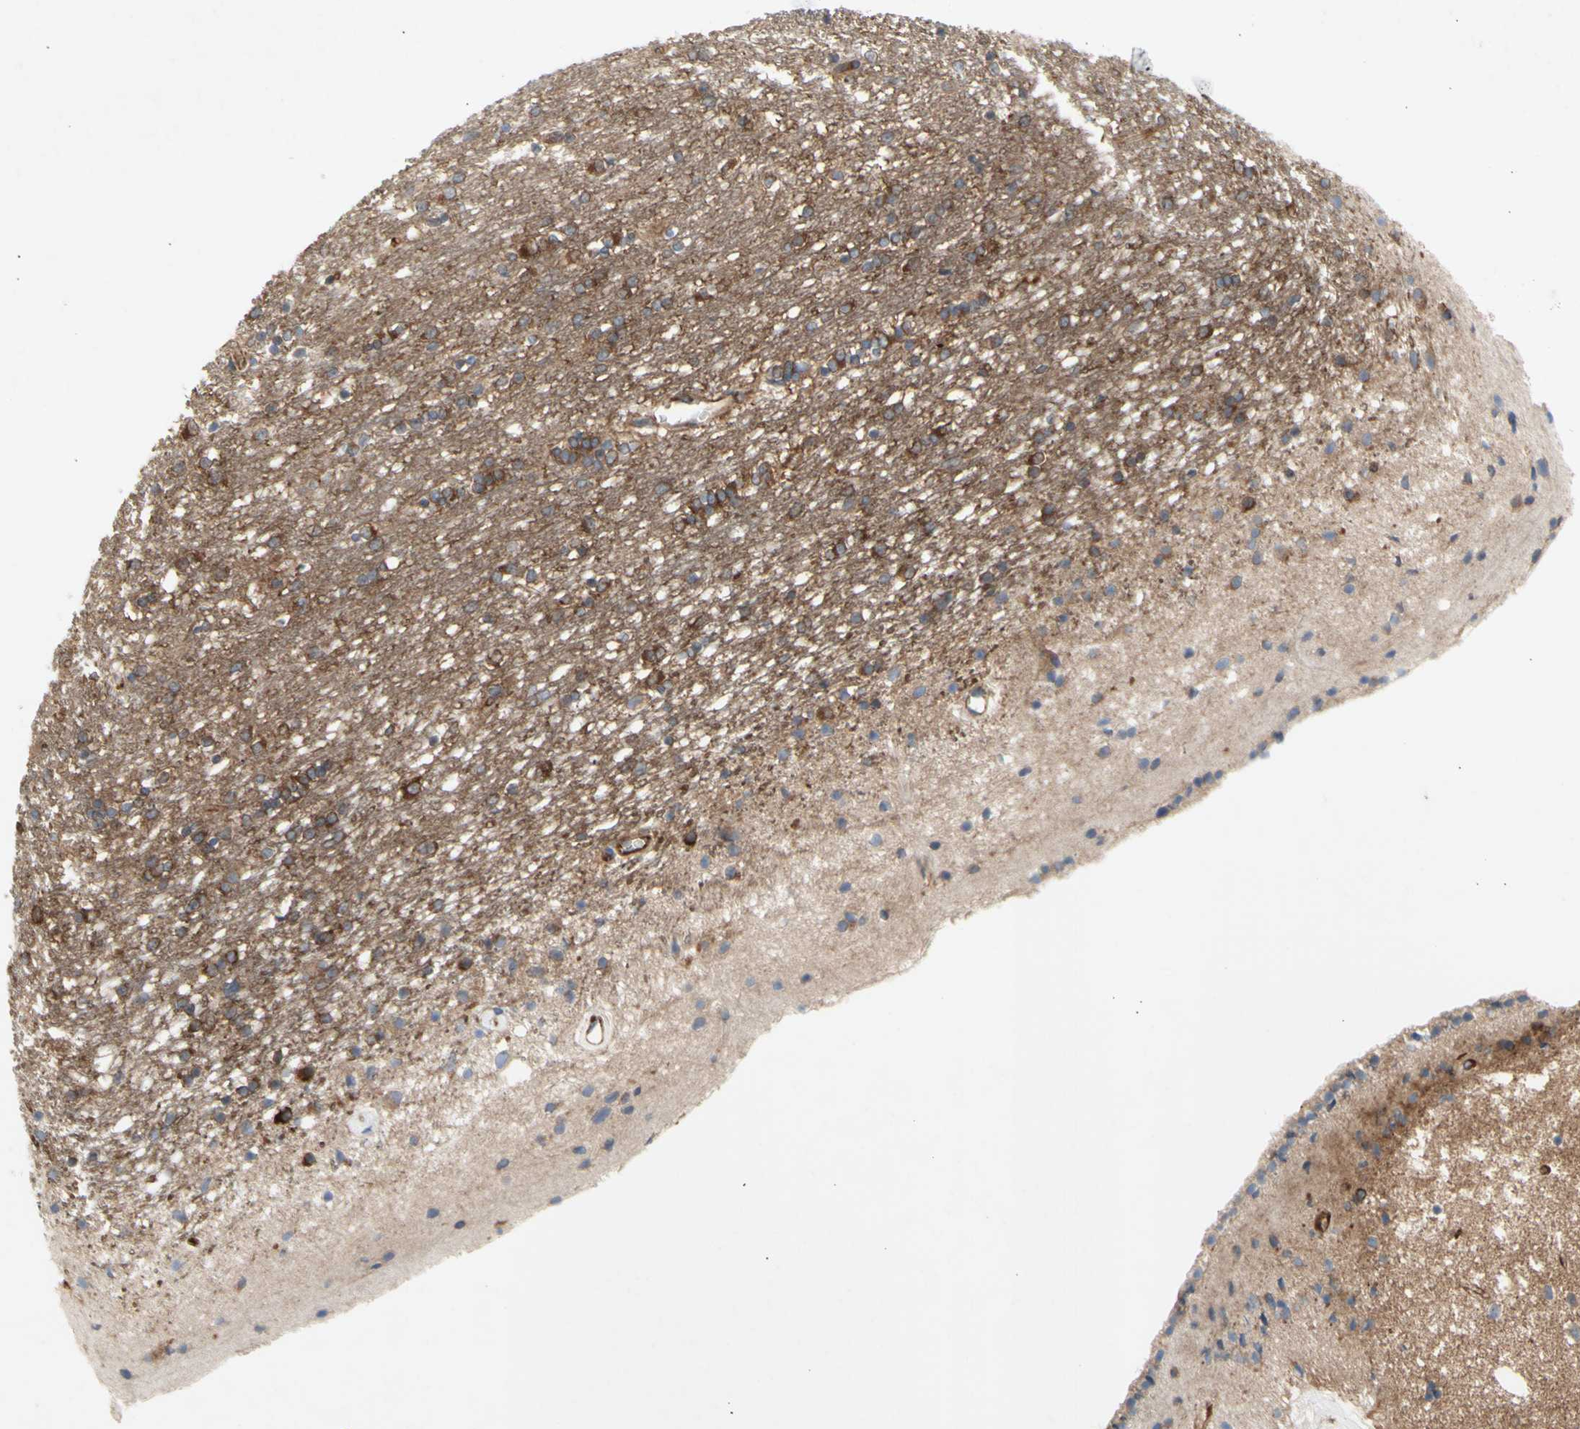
{"staining": {"intensity": "negative", "quantity": "none", "location": "none"}, "tissue": "caudate", "cell_type": "Glial cells", "image_type": "normal", "snomed": [{"axis": "morphology", "description": "Normal tissue, NOS"}, {"axis": "topography", "description": "Lateral ventricle wall"}], "caption": "This is a photomicrograph of immunohistochemistry (IHC) staining of benign caudate, which shows no staining in glial cells.", "gene": "KLC1", "patient": {"sex": "female", "age": 54}}